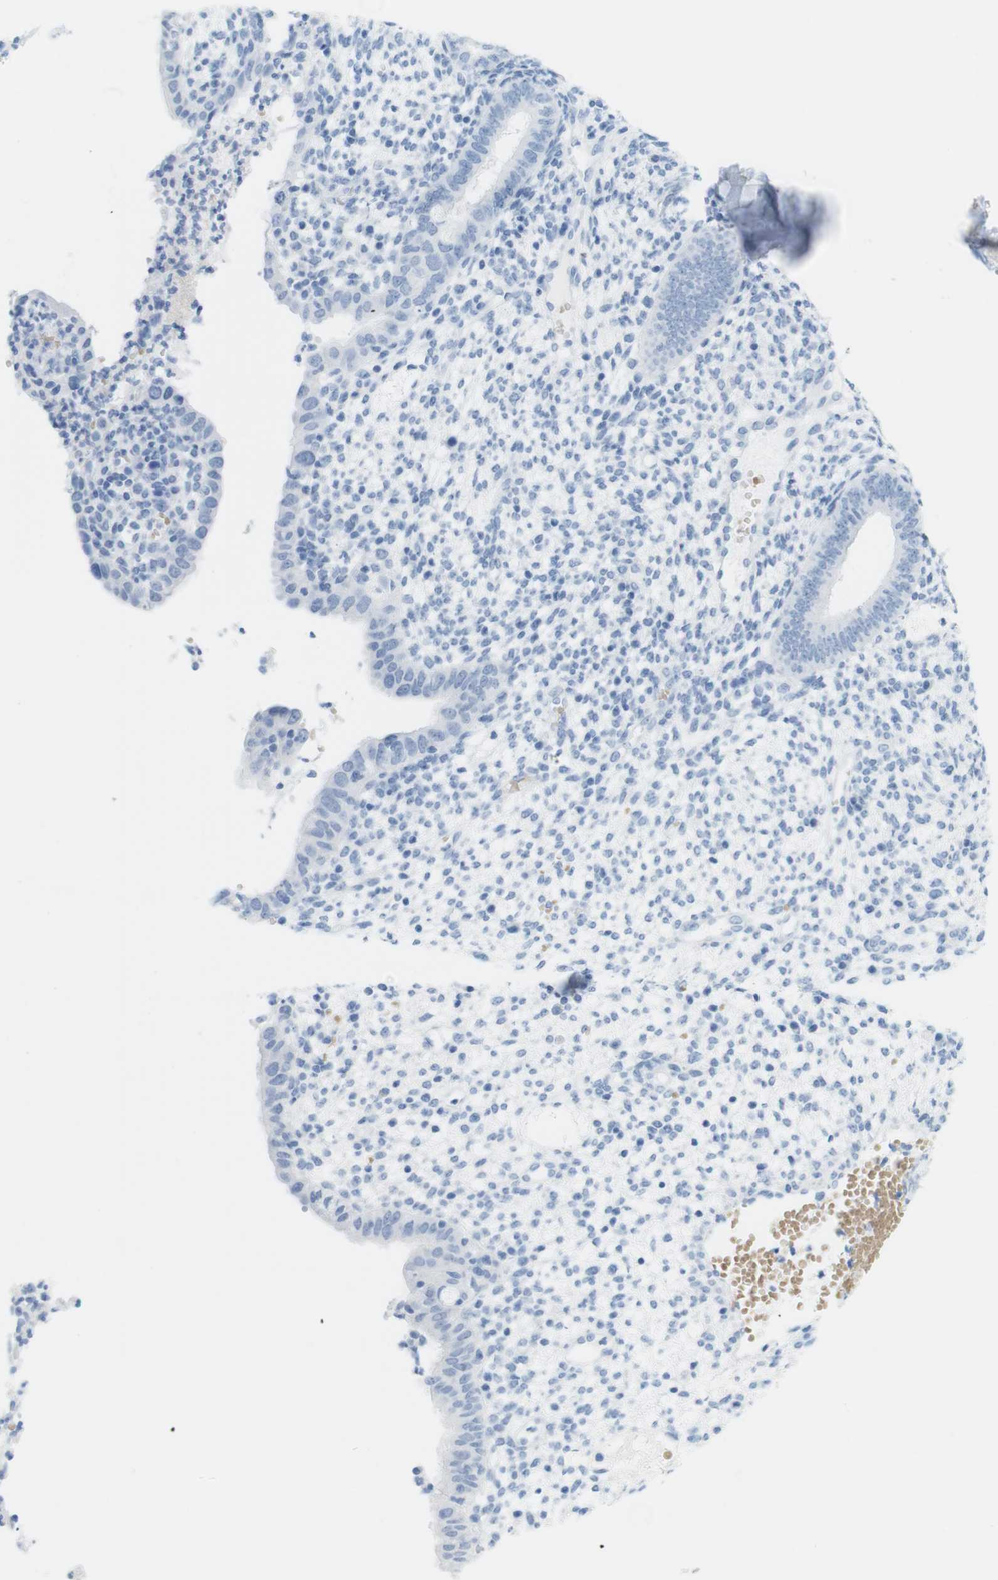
{"staining": {"intensity": "negative", "quantity": "none", "location": "none"}, "tissue": "endometrium", "cell_type": "Cells in endometrial stroma", "image_type": "normal", "snomed": [{"axis": "morphology", "description": "Normal tissue, NOS"}, {"axis": "topography", "description": "Endometrium"}], "caption": "IHC of benign endometrium shows no positivity in cells in endometrial stroma.", "gene": "TNNT2", "patient": {"sex": "female", "age": 35}}